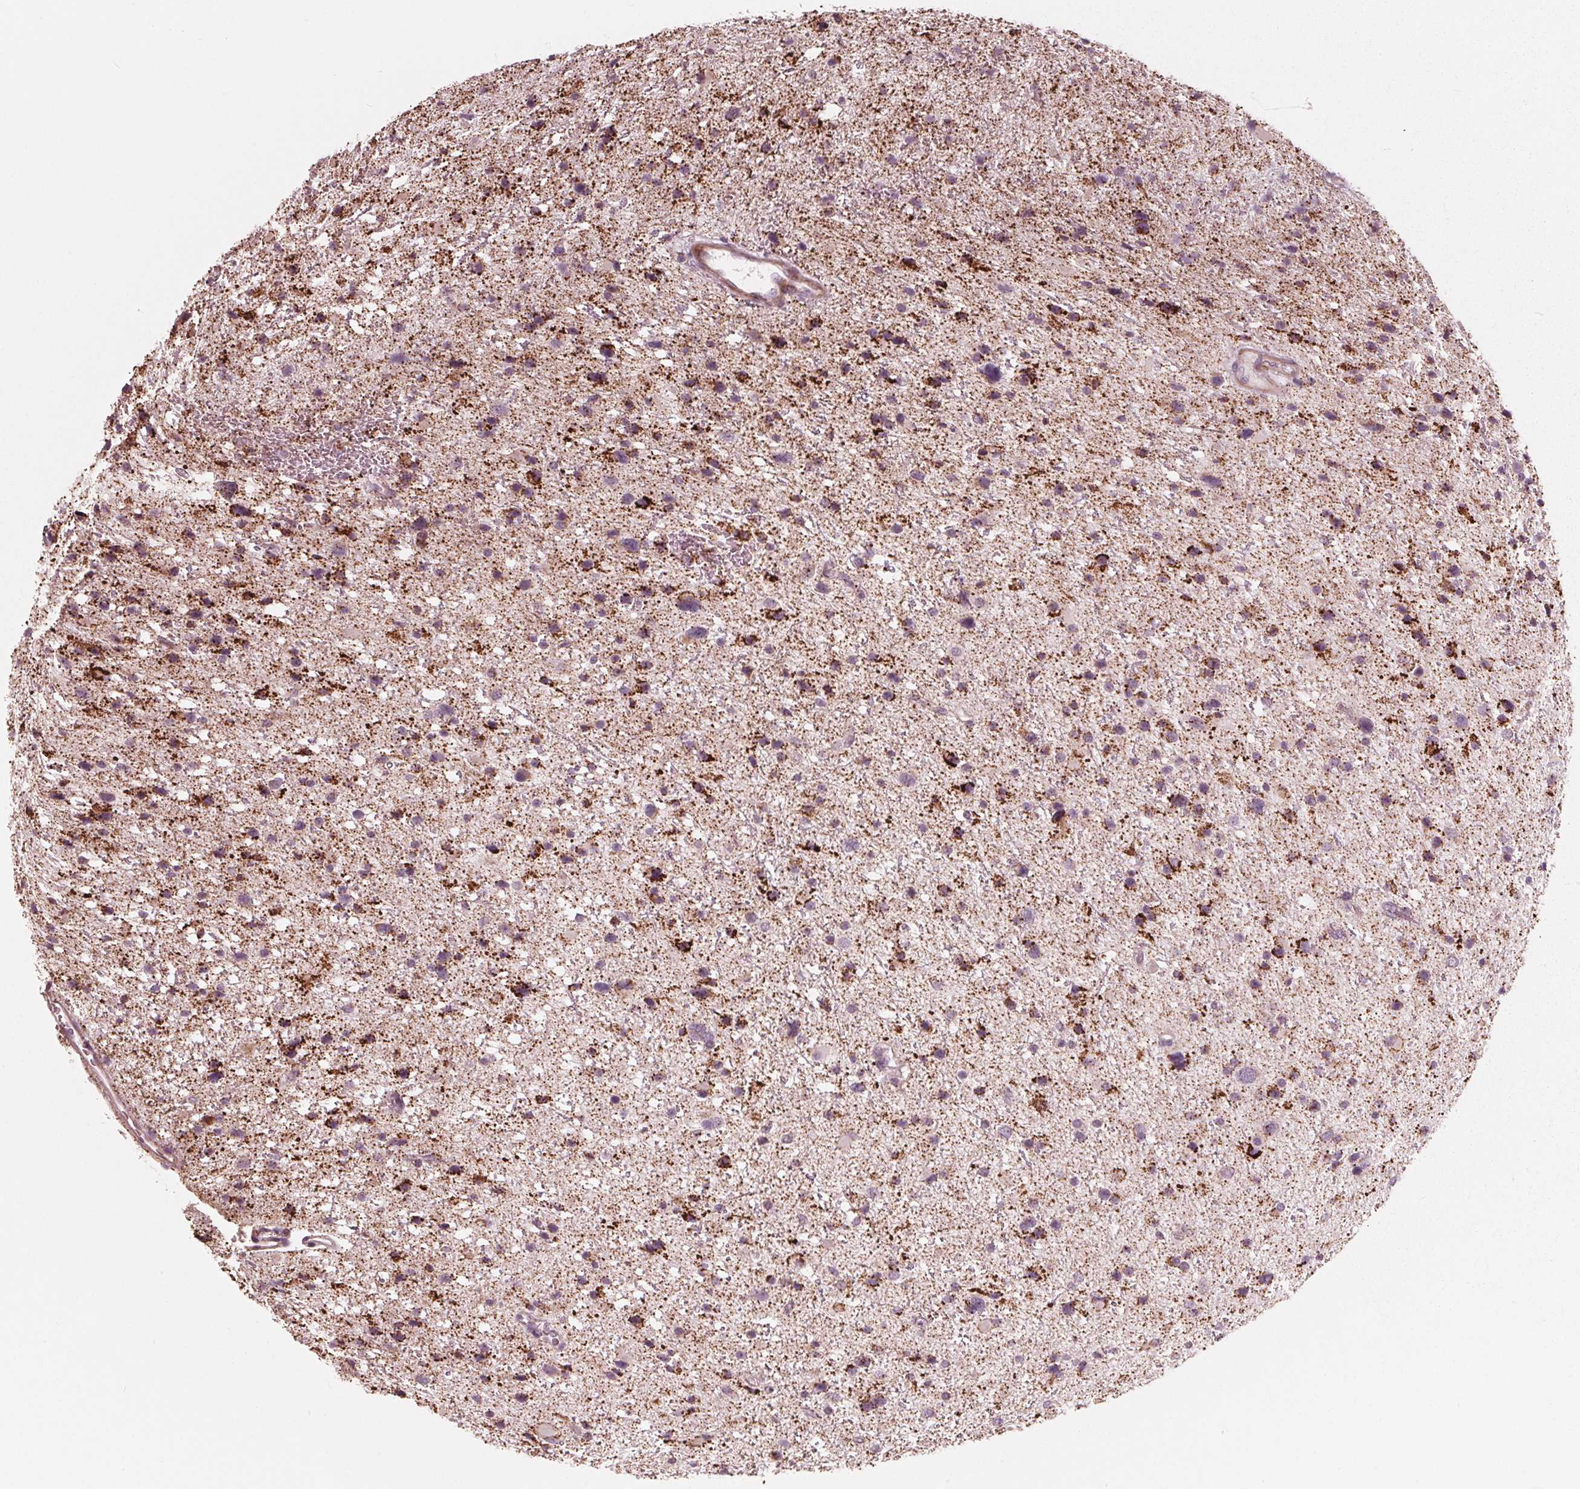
{"staining": {"intensity": "moderate", "quantity": "25%-75%", "location": "cytoplasmic/membranous"}, "tissue": "glioma", "cell_type": "Tumor cells", "image_type": "cancer", "snomed": [{"axis": "morphology", "description": "Glioma, malignant, Low grade"}, {"axis": "topography", "description": "Brain"}], "caption": "Immunohistochemistry (IHC) (DAB (3,3'-diaminobenzidine)) staining of low-grade glioma (malignant) displays moderate cytoplasmic/membranous protein staining in approximately 25%-75% of tumor cells.", "gene": "DCAF4L2", "patient": {"sex": "female", "age": 32}}